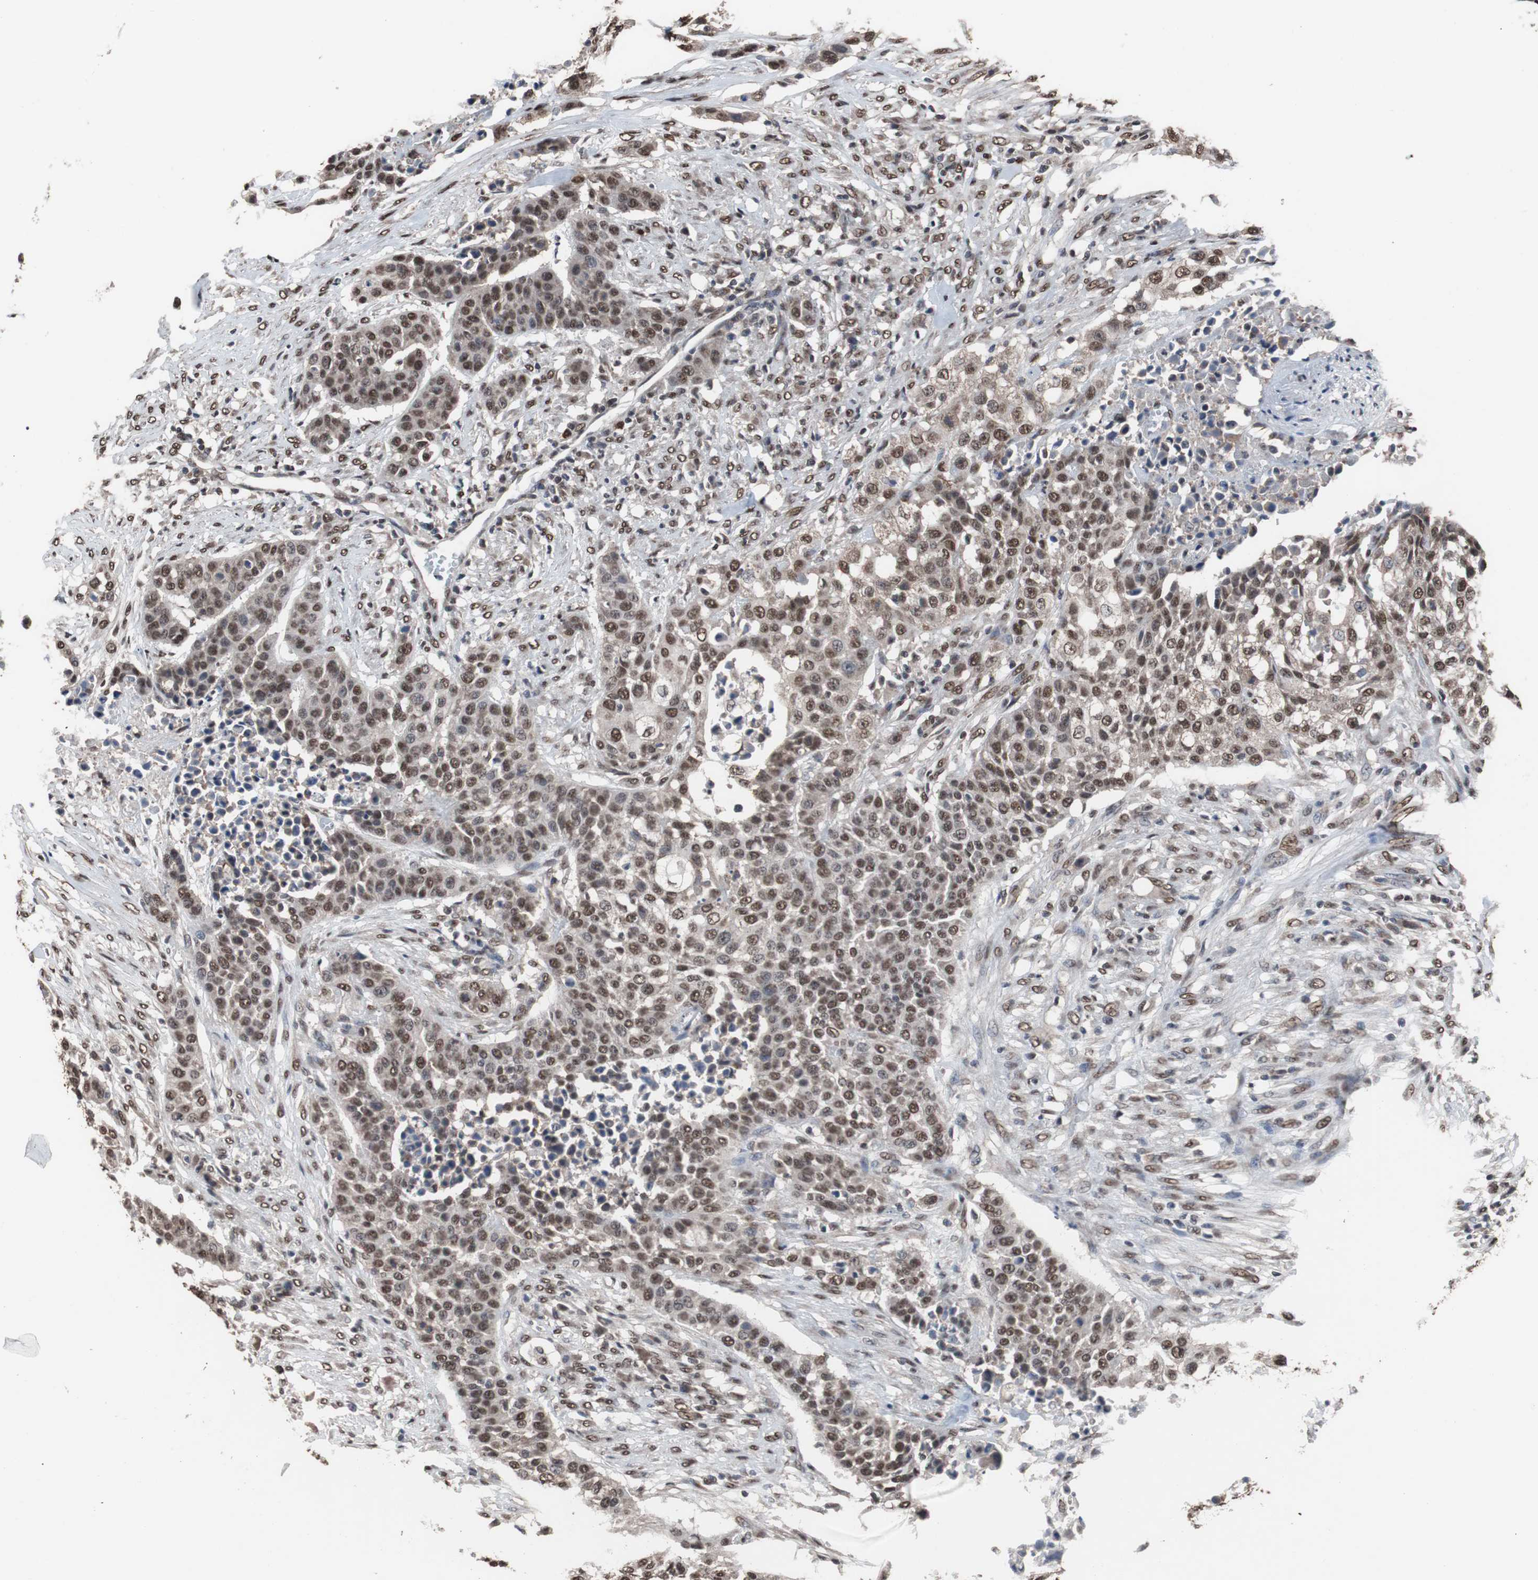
{"staining": {"intensity": "moderate", "quantity": ">75%", "location": "nuclear"}, "tissue": "urothelial cancer", "cell_type": "Tumor cells", "image_type": "cancer", "snomed": [{"axis": "morphology", "description": "Urothelial carcinoma, High grade"}, {"axis": "topography", "description": "Urinary bladder"}], "caption": "Immunohistochemical staining of human urothelial cancer shows medium levels of moderate nuclear positivity in about >75% of tumor cells.", "gene": "MED27", "patient": {"sex": "male", "age": 74}}